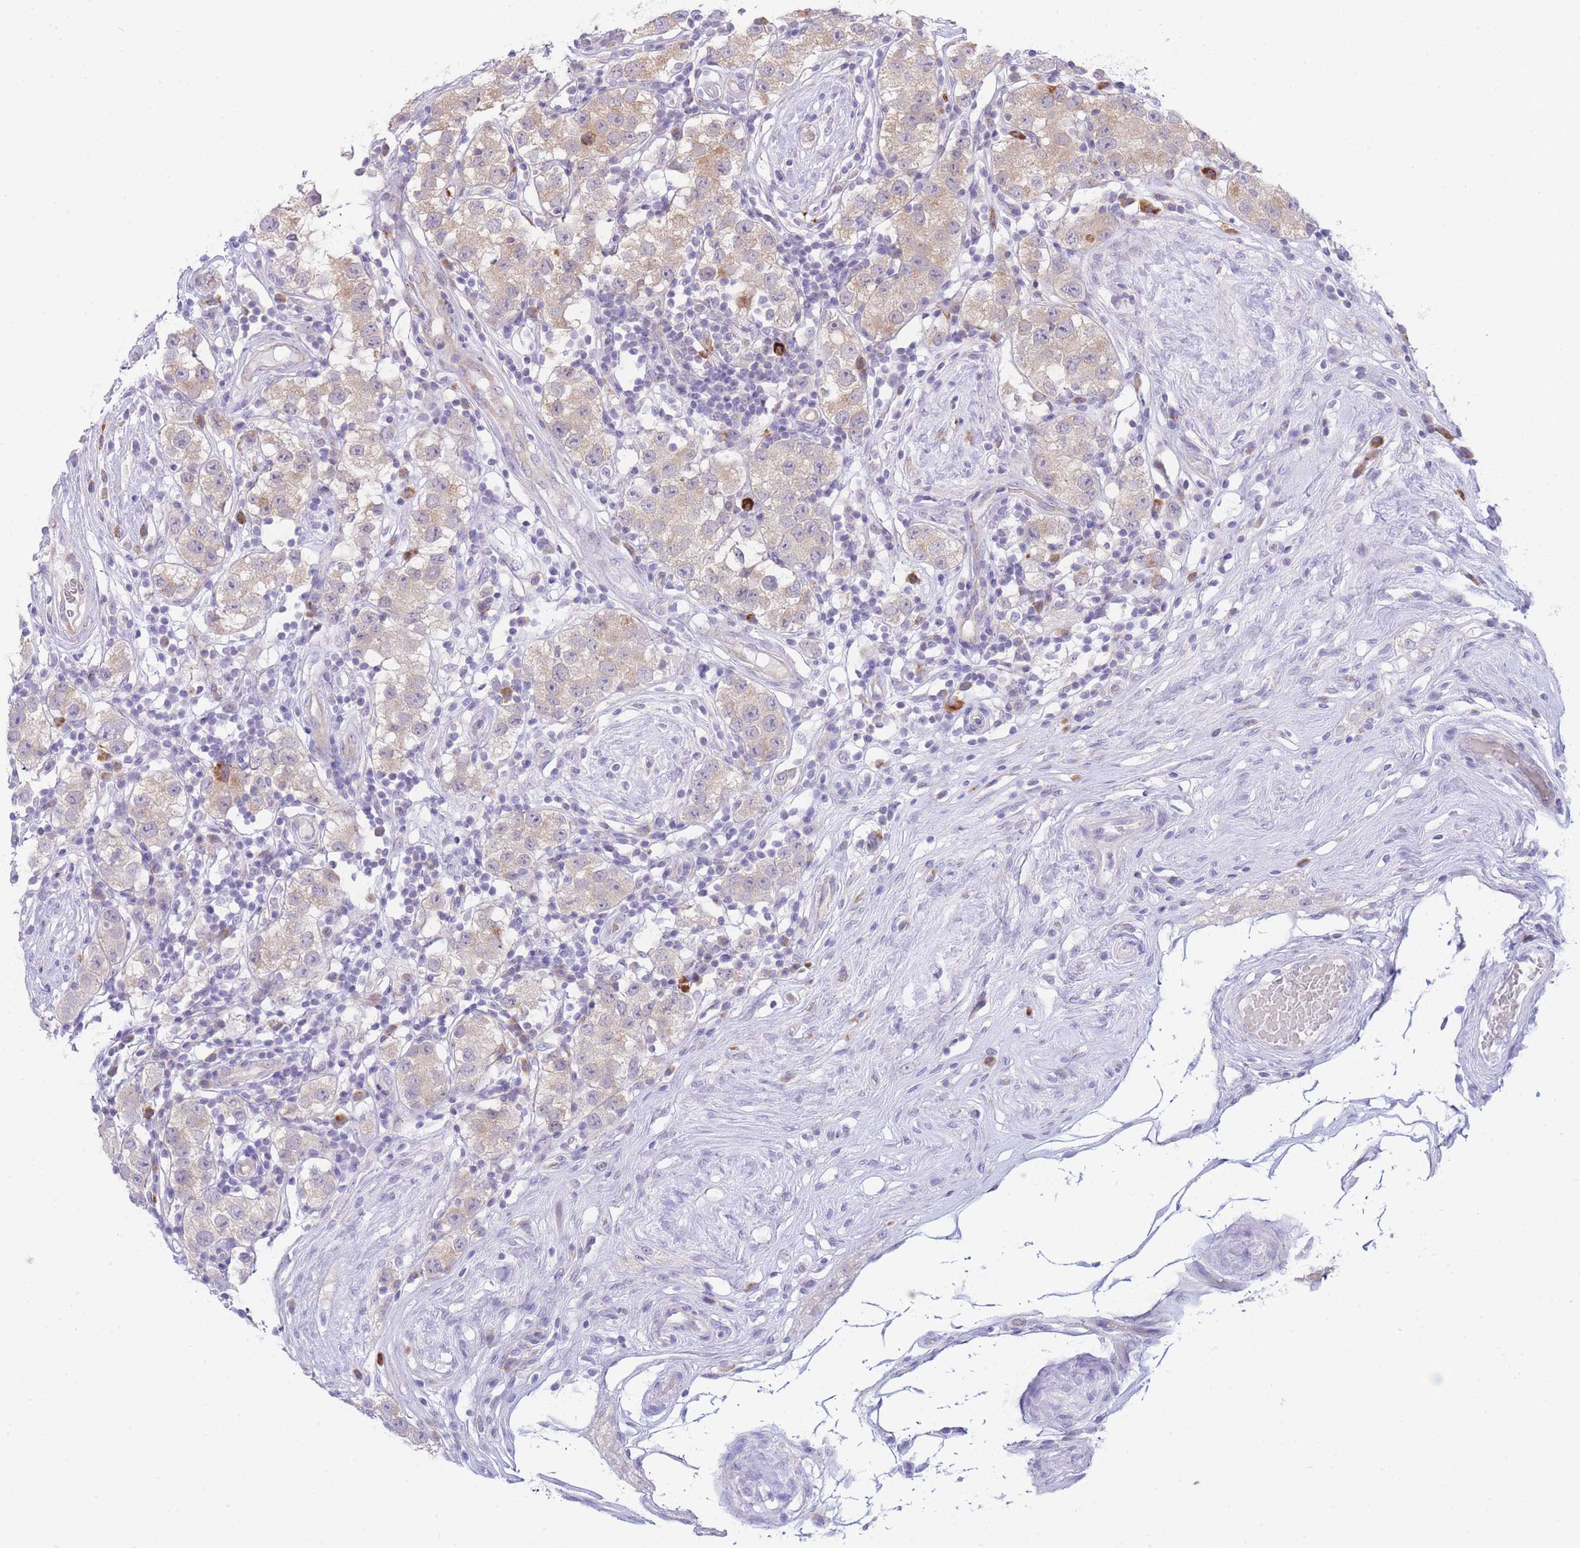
{"staining": {"intensity": "weak", "quantity": "25%-75%", "location": "cytoplasmic/membranous"}, "tissue": "testis cancer", "cell_type": "Tumor cells", "image_type": "cancer", "snomed": [{"axis": "morphology", "description": "Seminoma, NOS"}, {"axis": "topography", "description": "Testis"}], "caption": "A high-resolution histopathology image shows immunohistochemistry staining of testis seminoma, which demonstrates weak cytoplasmic/membranous expression in about 25%-75% of tumor cells.", "gene": "ZNF510", "patient": {"sex": "male", "age": 34}}